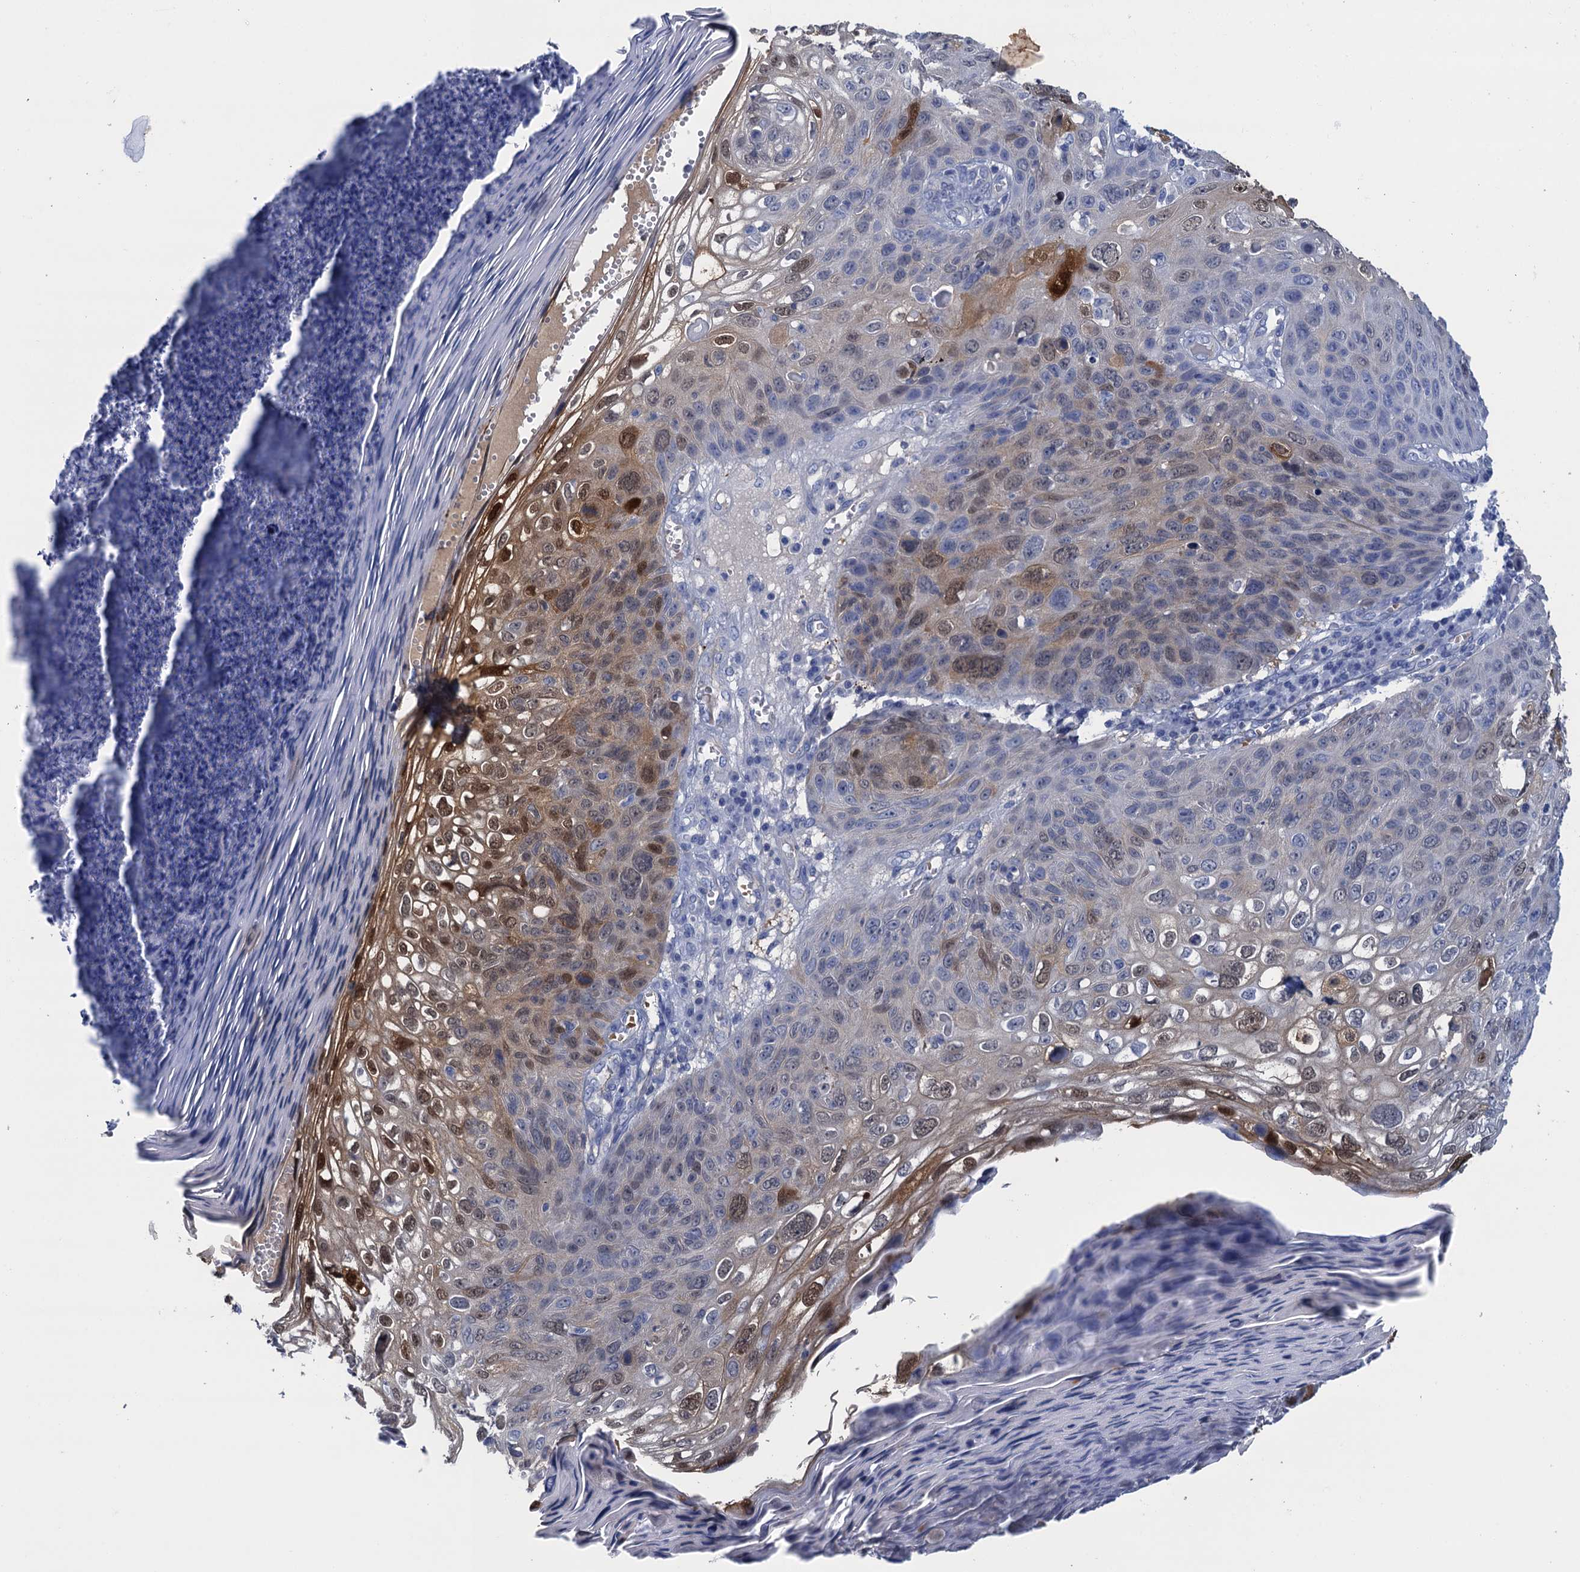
{"staining": {"intensity": "moderate", "quantity": "25%-75%", "location": "cytoplasmic/membranous,nuclear"}, "tissue": "skin cancer", "cell_type": "Tumor cells", "image_type": "cancer", "snomed": [{"axis": "morphology", "description": "Squamous cell carcinoma, NOS"}, {"axis": "topography", "description": "Skin"}], "caption": "Immunohistochemical staining of human skin squamous cell carcinoma exhibits moderate cytoplasmic/membranous and nuclear protein expression in about 25%-75% of tumor cells. (Stains: DAB (3,3'-diaminobenzidine) in brown, nuclei in blue, Microscopy: brightfield microscopy at high magnification).", "gene": "CALML5", "patient": {"sex": "female", "age": 90}}